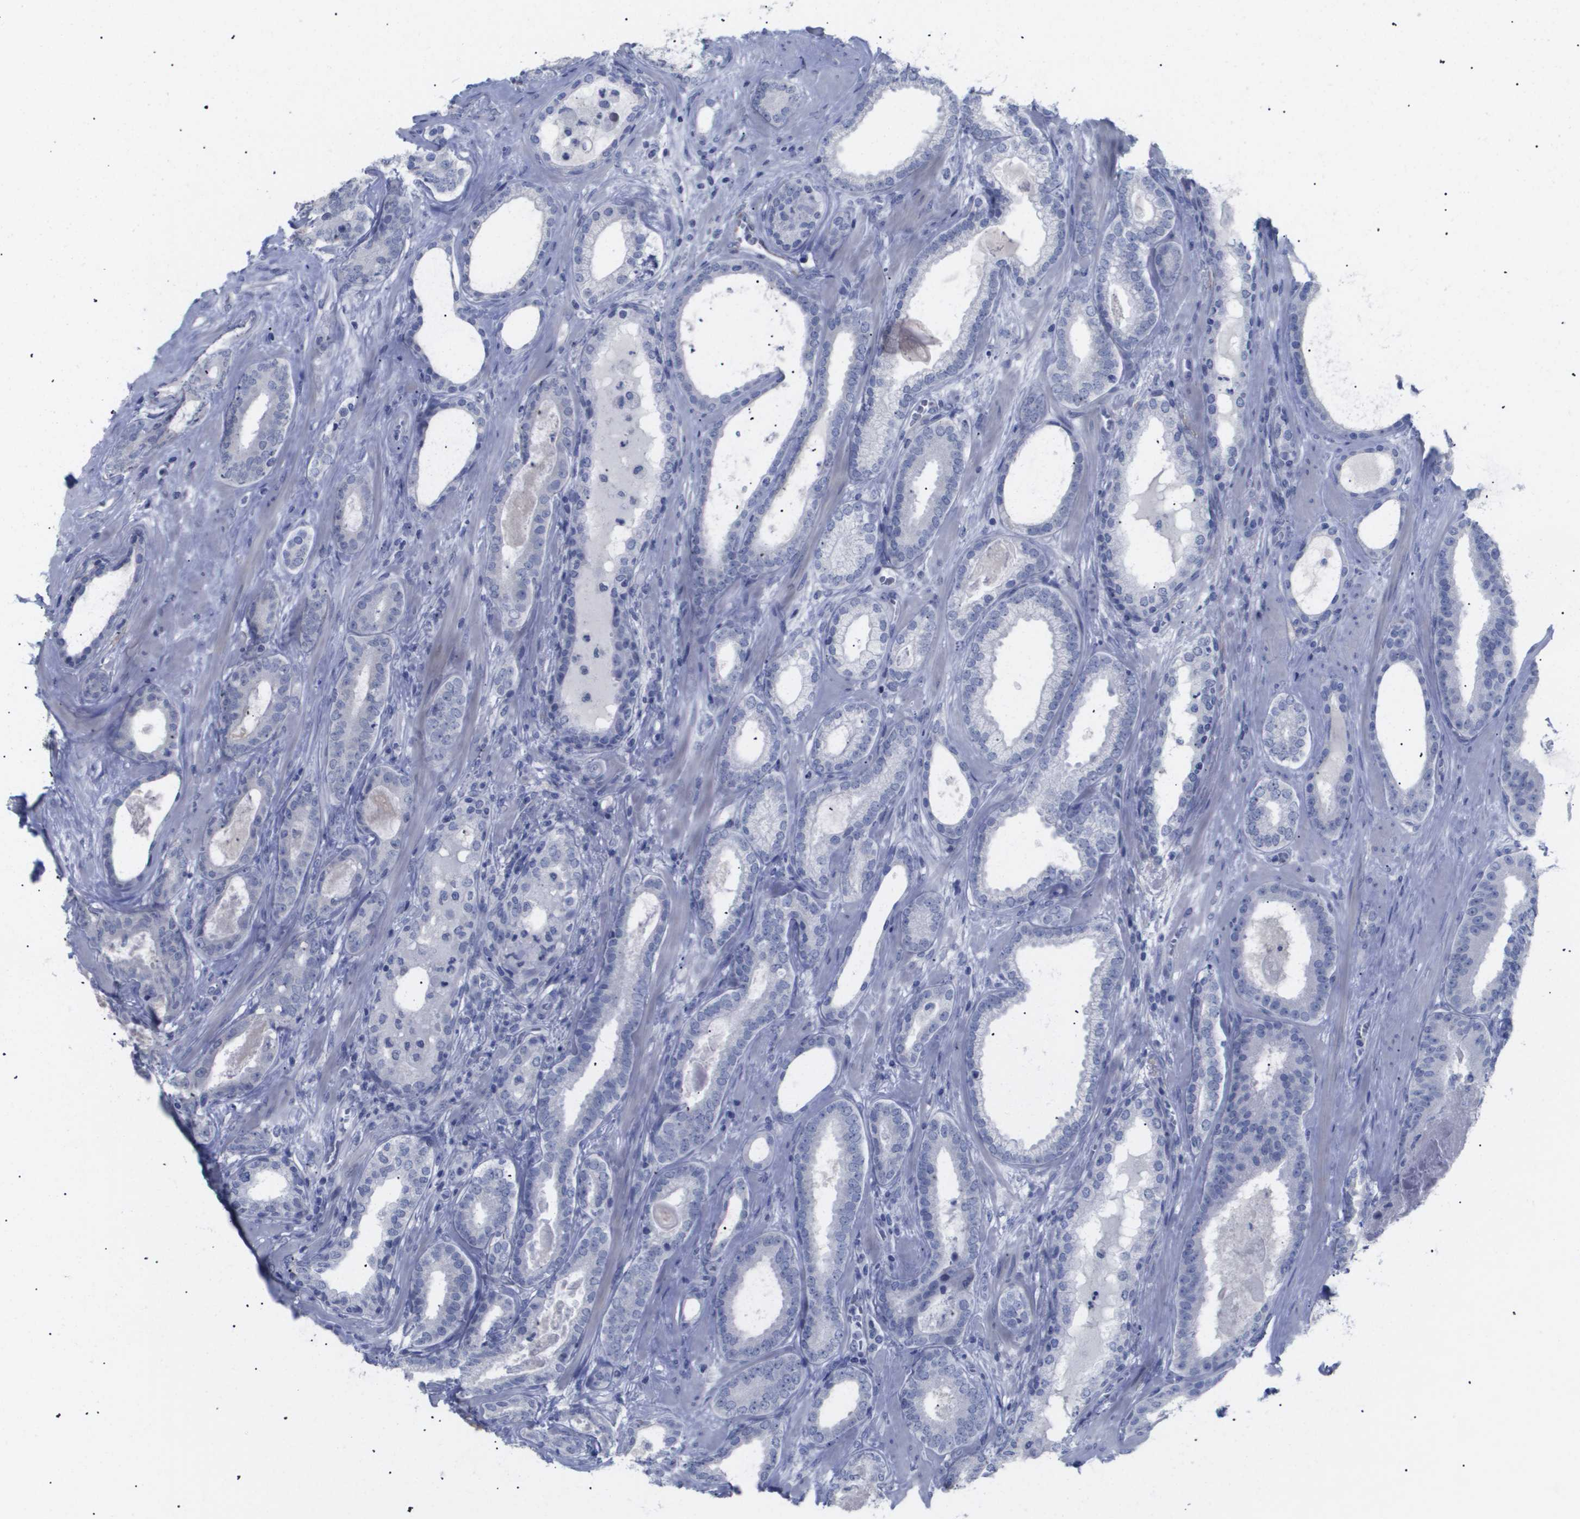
{"staining": {"intensity": "negative", "quantity": "none", "location": "none"}, "tissue": "prostate cancer", "cell_type": "Tumor cells", "image_type": "cancer", "snomed": [{"axis": "morphology", "description": "Adenocarcinoma, High grade"}, {"axis": "topography", "description": "Prostate"}], "caption": "High magnification brightfield microscopy of high-grade adenocarcinoma (prostate) stained with DAB (3,3'-diaminobenzidine) (brown) and counterstained with hematoxylin (blue): tumor cells show no significant staining.", "gene": "CAV3", "patient": {"sex": "male", "age": 60}}